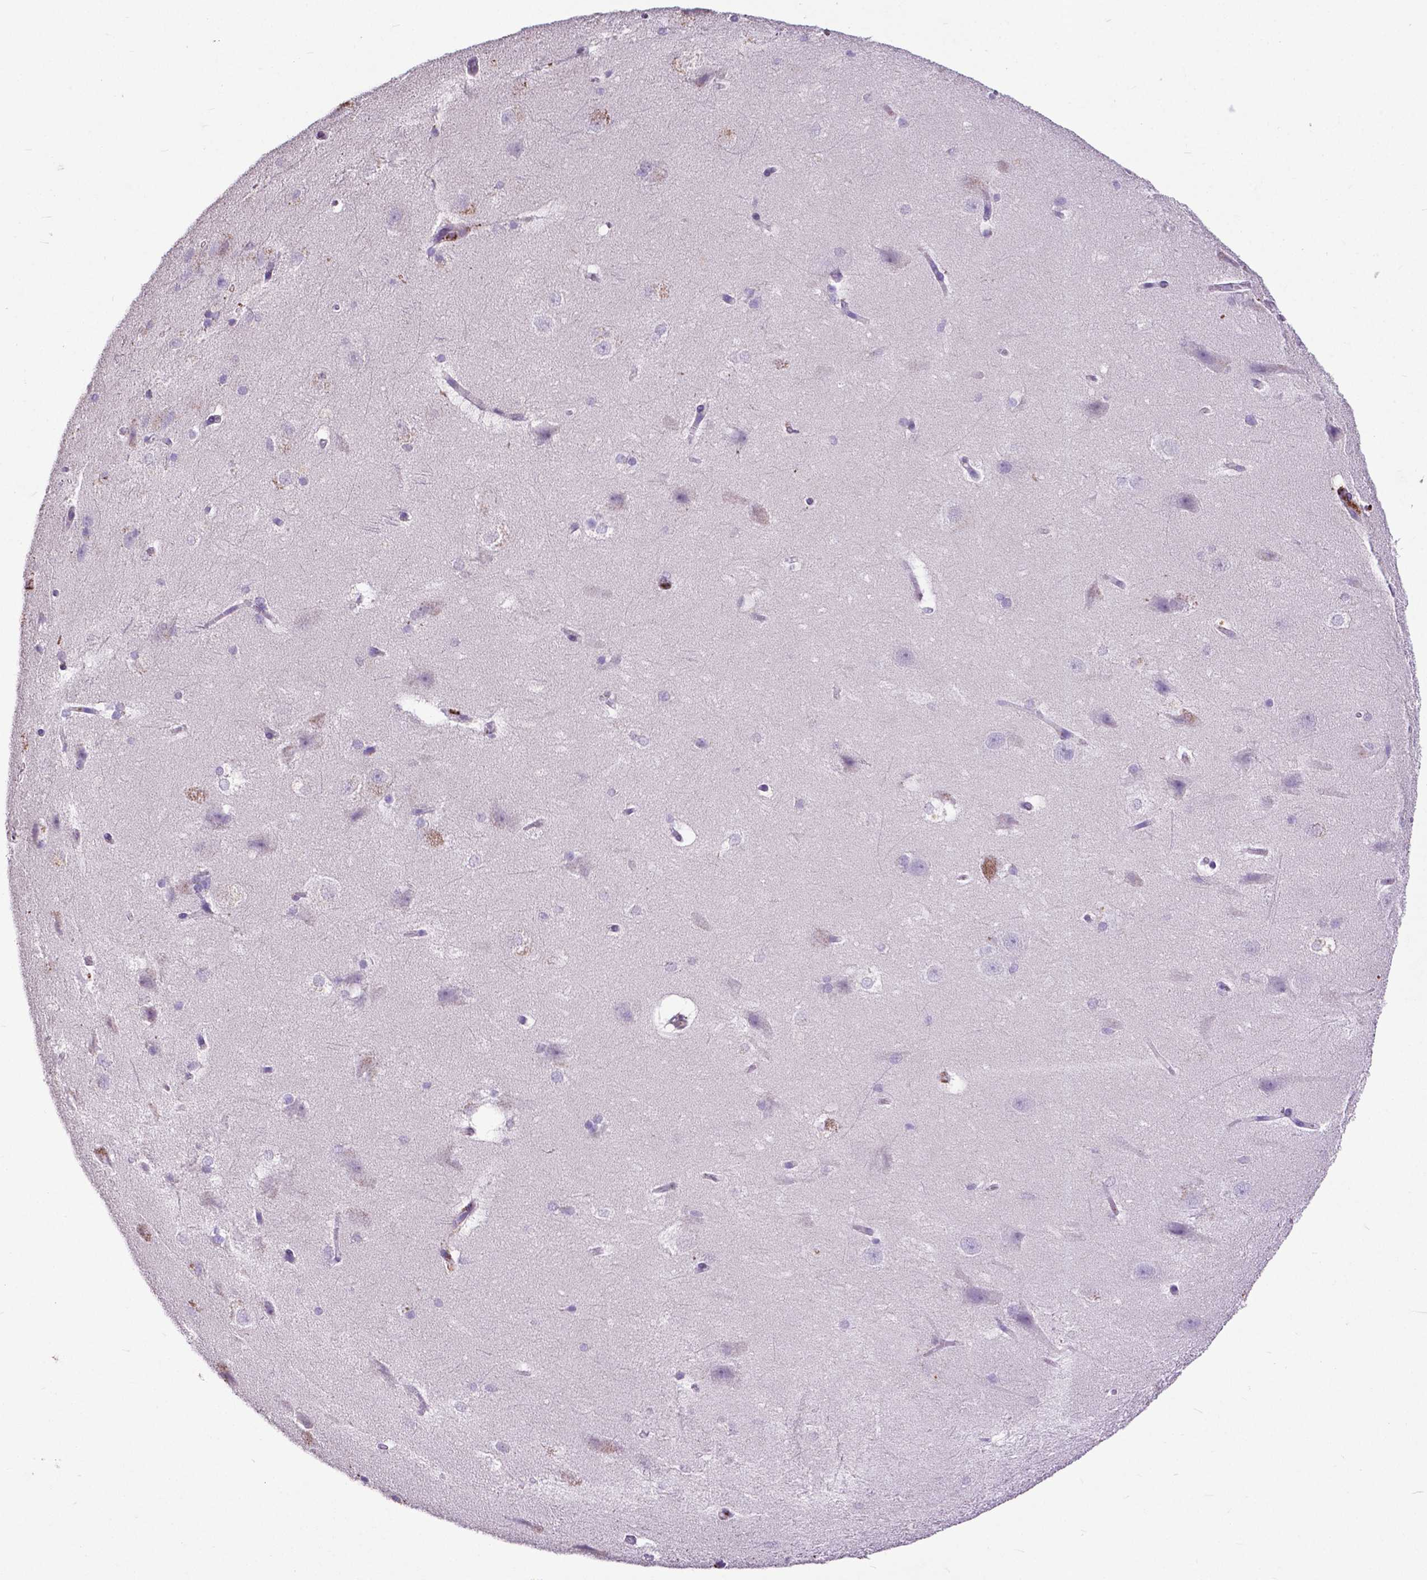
{"staining": {"intensity": "negative", "quantity": "none", "location": "none"}, "tissue": "hippocampus", "cell_type": "Glial cells", "image_type": "normal", "snomed": [{"axis": "morphology", "description": "Normal tissue, NOS"}, {"axis": "topography", "description": "Cerebral cortex"}, {"axis": "topography", "description": "Hippocampus"}], "caption": "The photomicrograph demonstrates no significant expression in glial cells of hippocampus. Brightfield microscopy of IHC stained with DAB (3,3'-diaminobenzidine) (brown) and hematoxylin (blue), captured at high magnification.", "gene": "PDLIM1", "patient": {"sex": "female", "age": 19}}